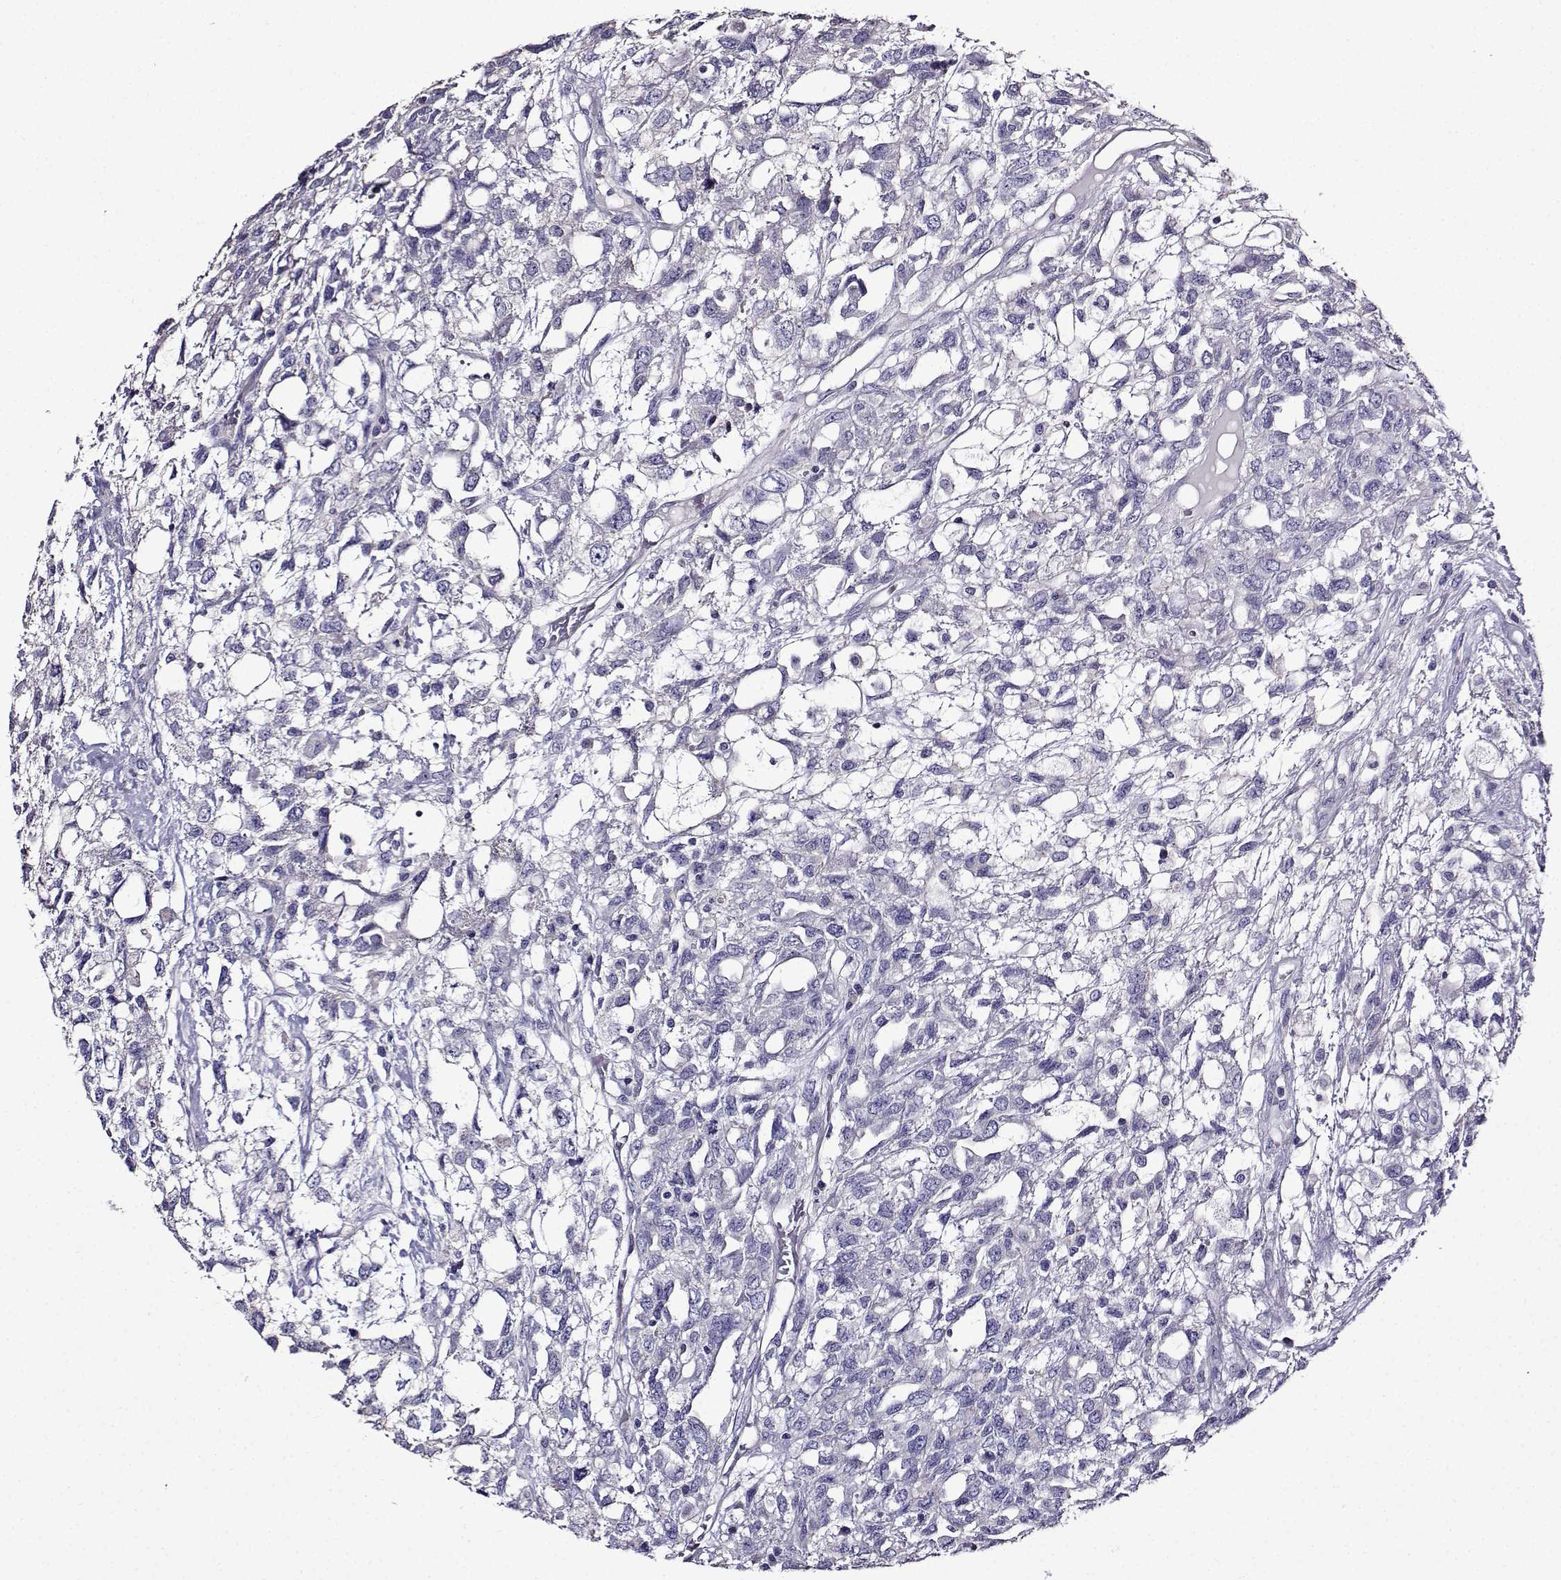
{"staining": {"intensity": "negative", "quantity": "none", "location": "none"}, "tissue": "testis cancer", "cell_type": "Tumor cells", "image_type": "cancer", "snomed": [{"axis": "morphology", "description": "Seminoma, NOS"}, {"axis": "topography", "description": "Testis"}], "caption": "This is an immunohistochemistry micrograph of testis cancer (seminoma). There is no expression in tumor cells.", "gene": "TMEM266", "patient": {"sex": "male", "age": 52}}